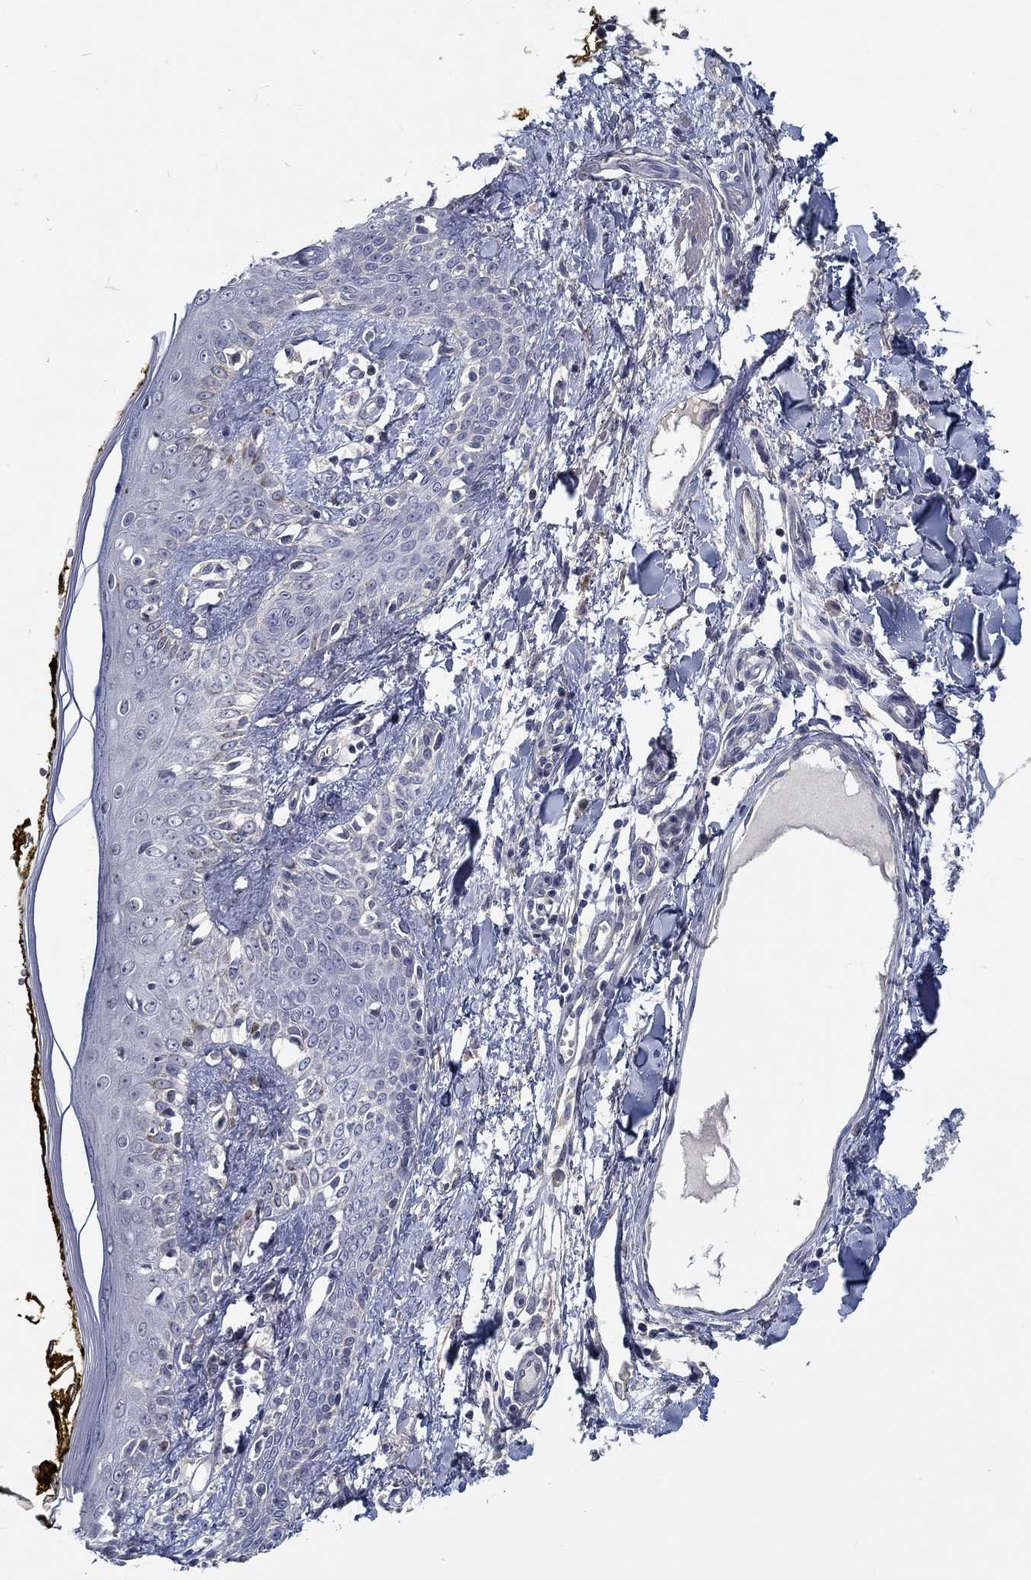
{"staining": {"intensity": "negative", "quantity": "none", "location": "none"}, "tissue": "skin", "cell_type": "Fibroblasts", "image_type": "normal", "snomed": [{"axis": "morphology", "description": "Normal tissue, NOS"}, {"axis": "topography", "description": "Skin"}], "caption": "The photomicrograph displays no significant positivity in fibroblasts of skin. (Immunohistochemistry (ihc), brightfield microscopy, high magnification).", "gene": "MYBPC1", "patient": {"sex": "male", "age": 76}}